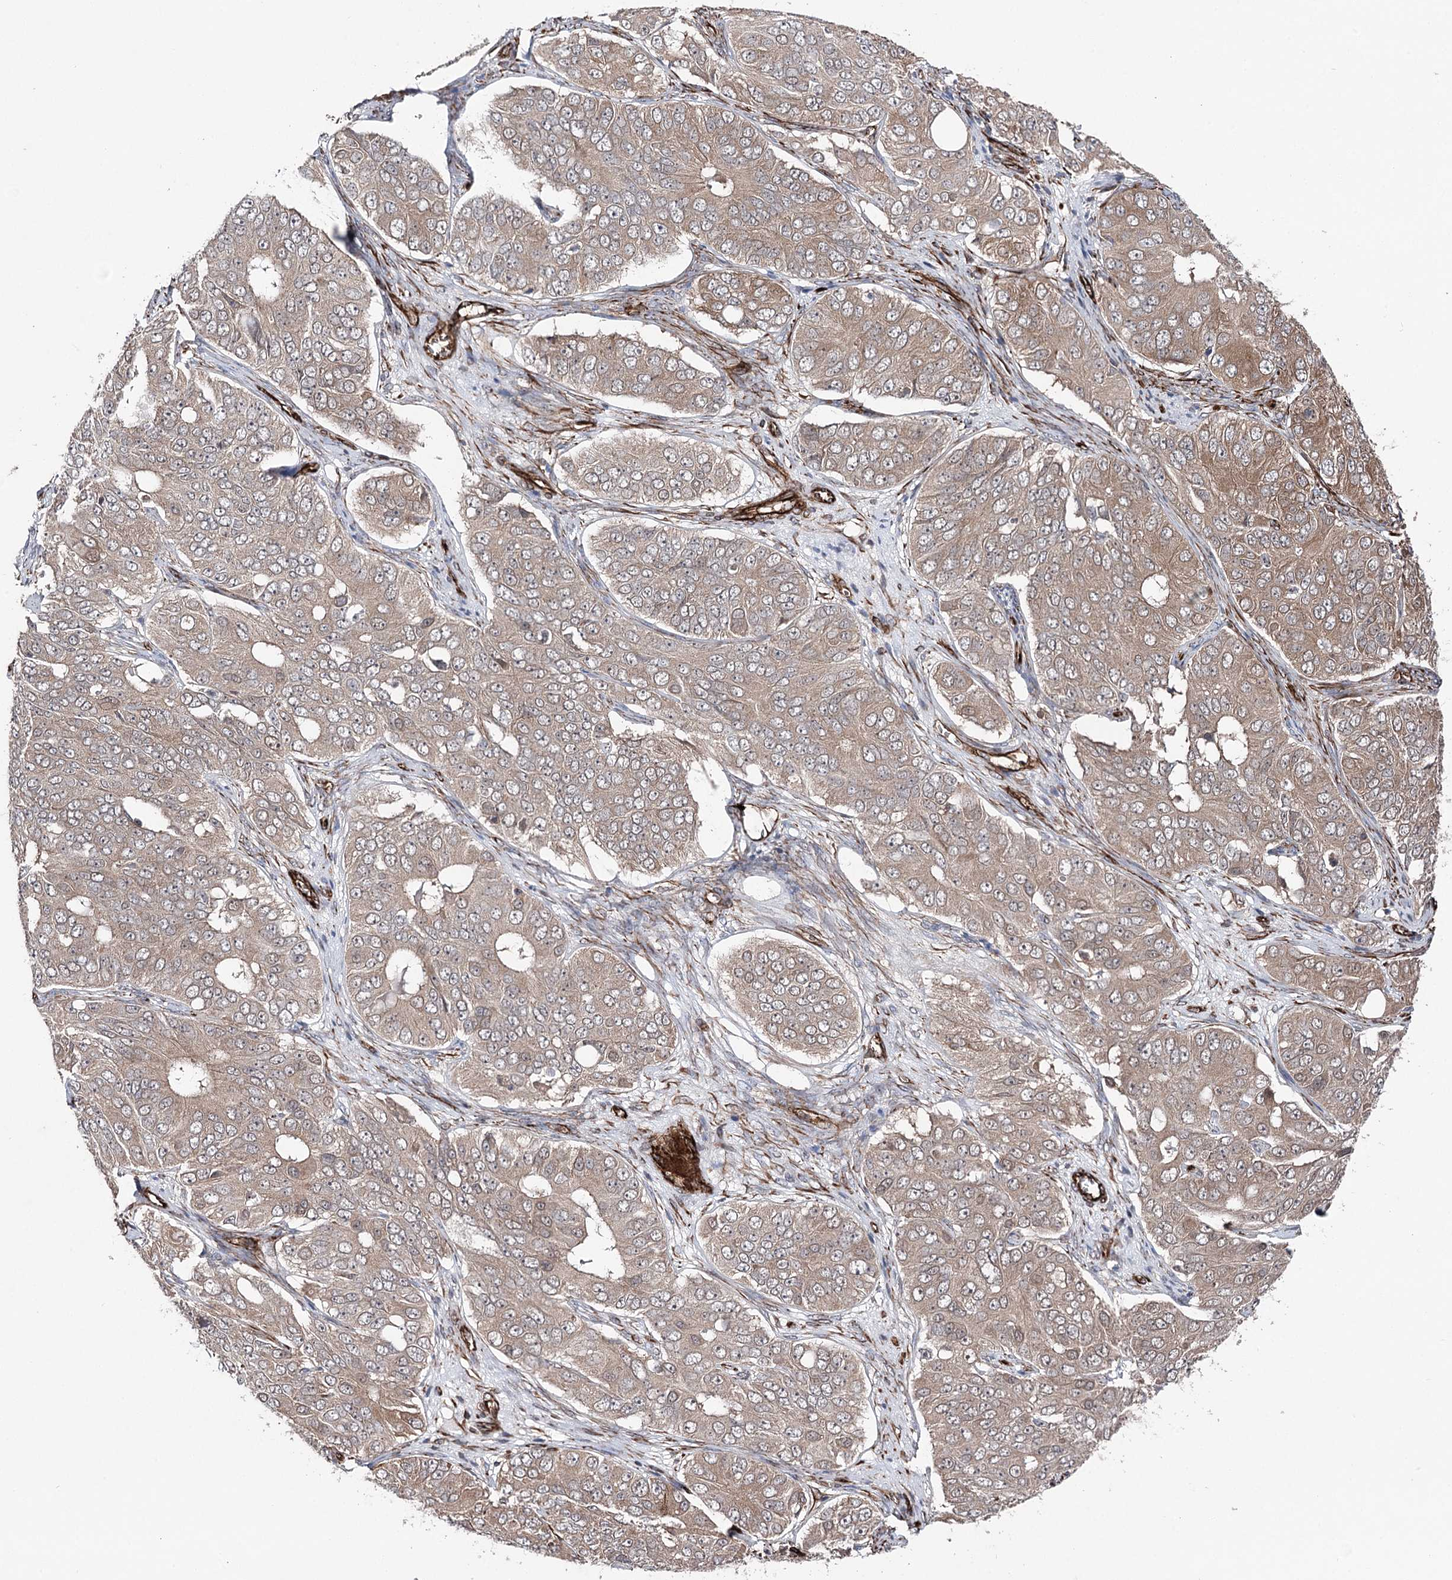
{"staining": {"intensity": "weak", "quantity": ">75%", "location": "cytoplasmic/membranous"}, "tissue": "ovarian cancer", "cell_type": "Tumor cells", "image_type": "cancer", "snomed": [{"axis": "morphology", "description": "Carcinoma, endometroid"}, {"axis": "topography", "description": "Ovary"}], "caption": "This micrograph demonstrates ovarian cancer stained with immunohistochemistry (IHC) to label a protein in brown. The cytoplasmic/membranous of tumor cells show weak positivity for the protein. Nuclei are counter-stained blue.", "gene": "MIB1", "patient": {"sex": "female", "age": 51}}